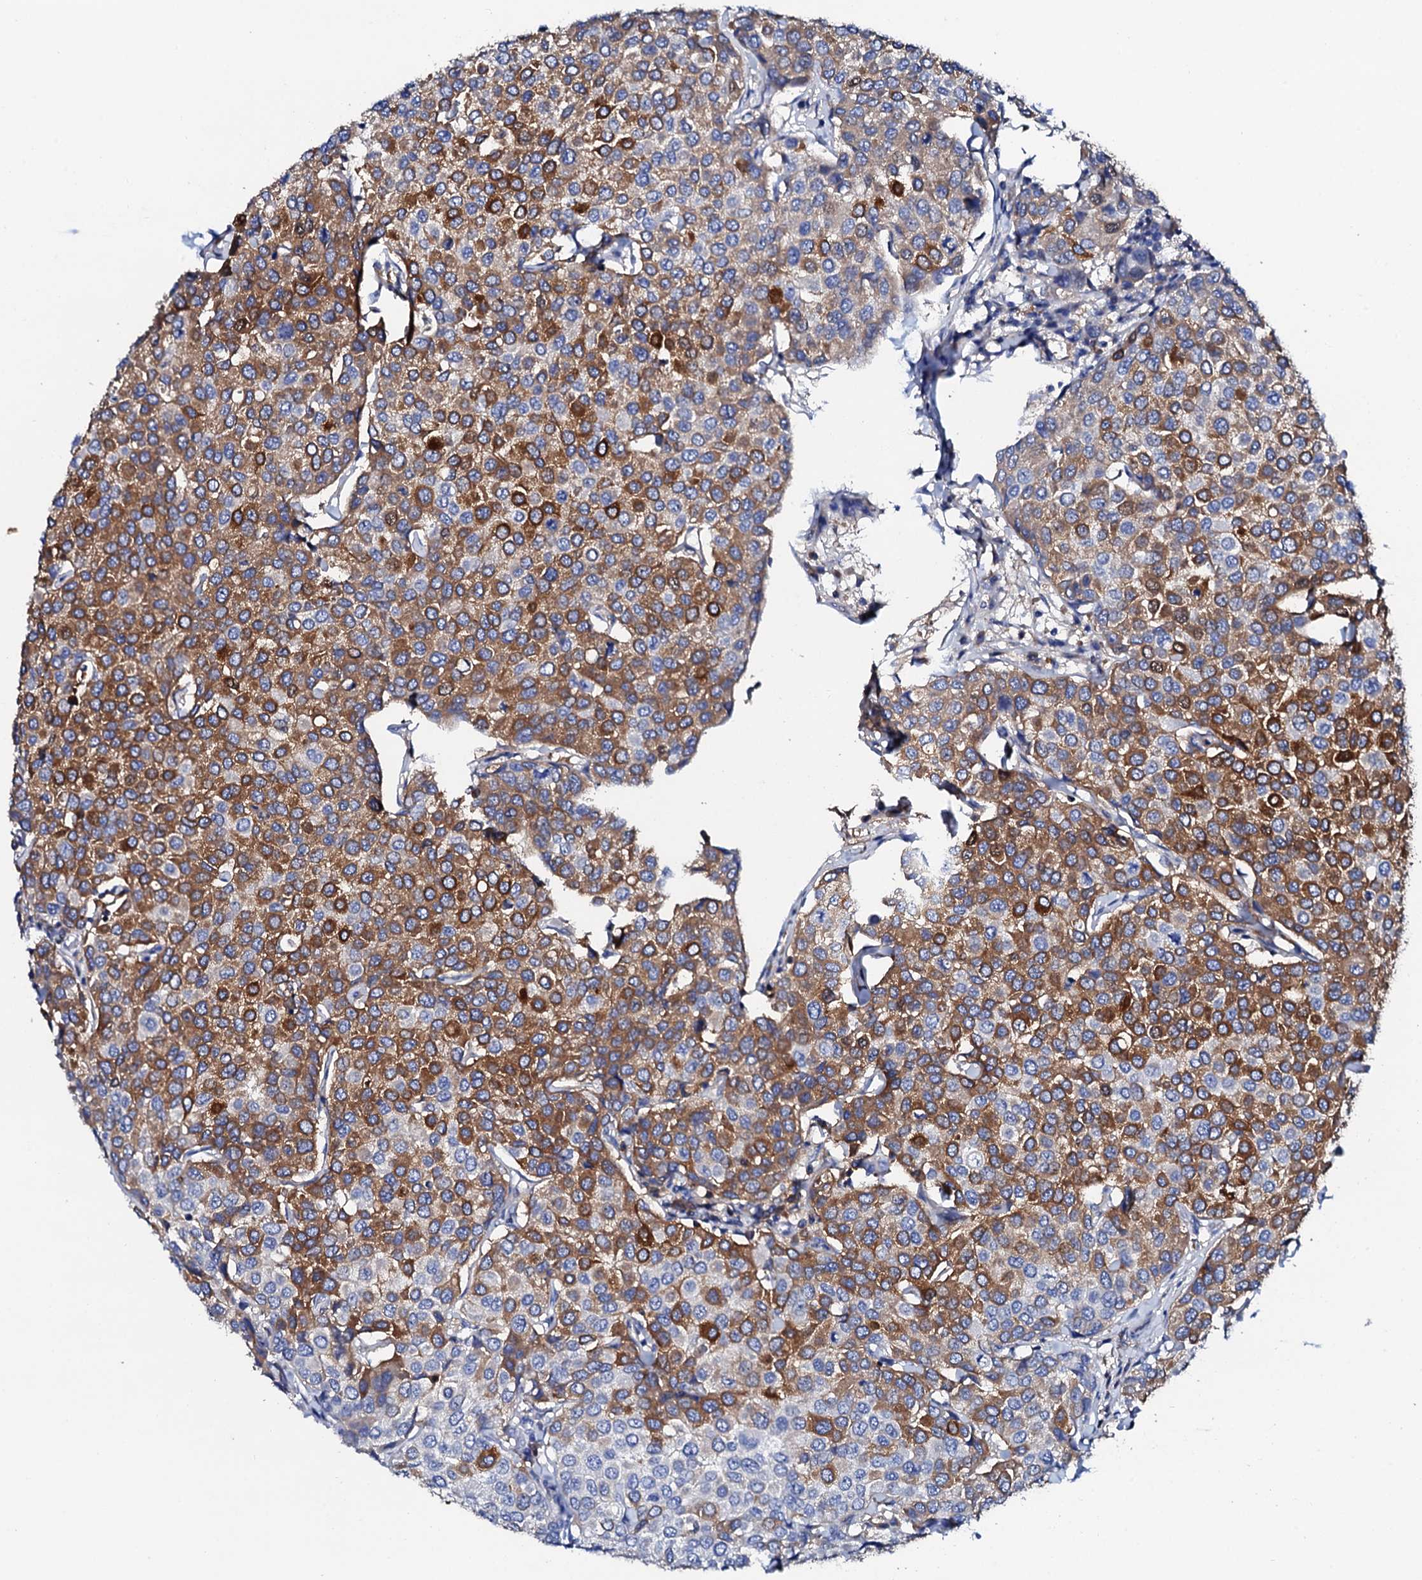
{"staining": {"intensity": "strong", "quantity": "25%-75%", "location": "cytoplasmic/membranous"}, "tissue": "breast cancer", "cell_type": "Tumor cells", "image_type": "cancer", "snomed": [{"axis": "morphology", "description": "Duct carcinoma"}, {"axis": "topography", "description": "Breast"}], "caption": "Invasive ductal carcinoma (breast) stained with DAB (3,3'-diaminobenzidine) IHC shows high levels of strong cytoplasmic/membranous expression in about 25%-75% of tumor cells.", "gene": "GLB1L3", "patient": {"sex": "female", "age": 55}}